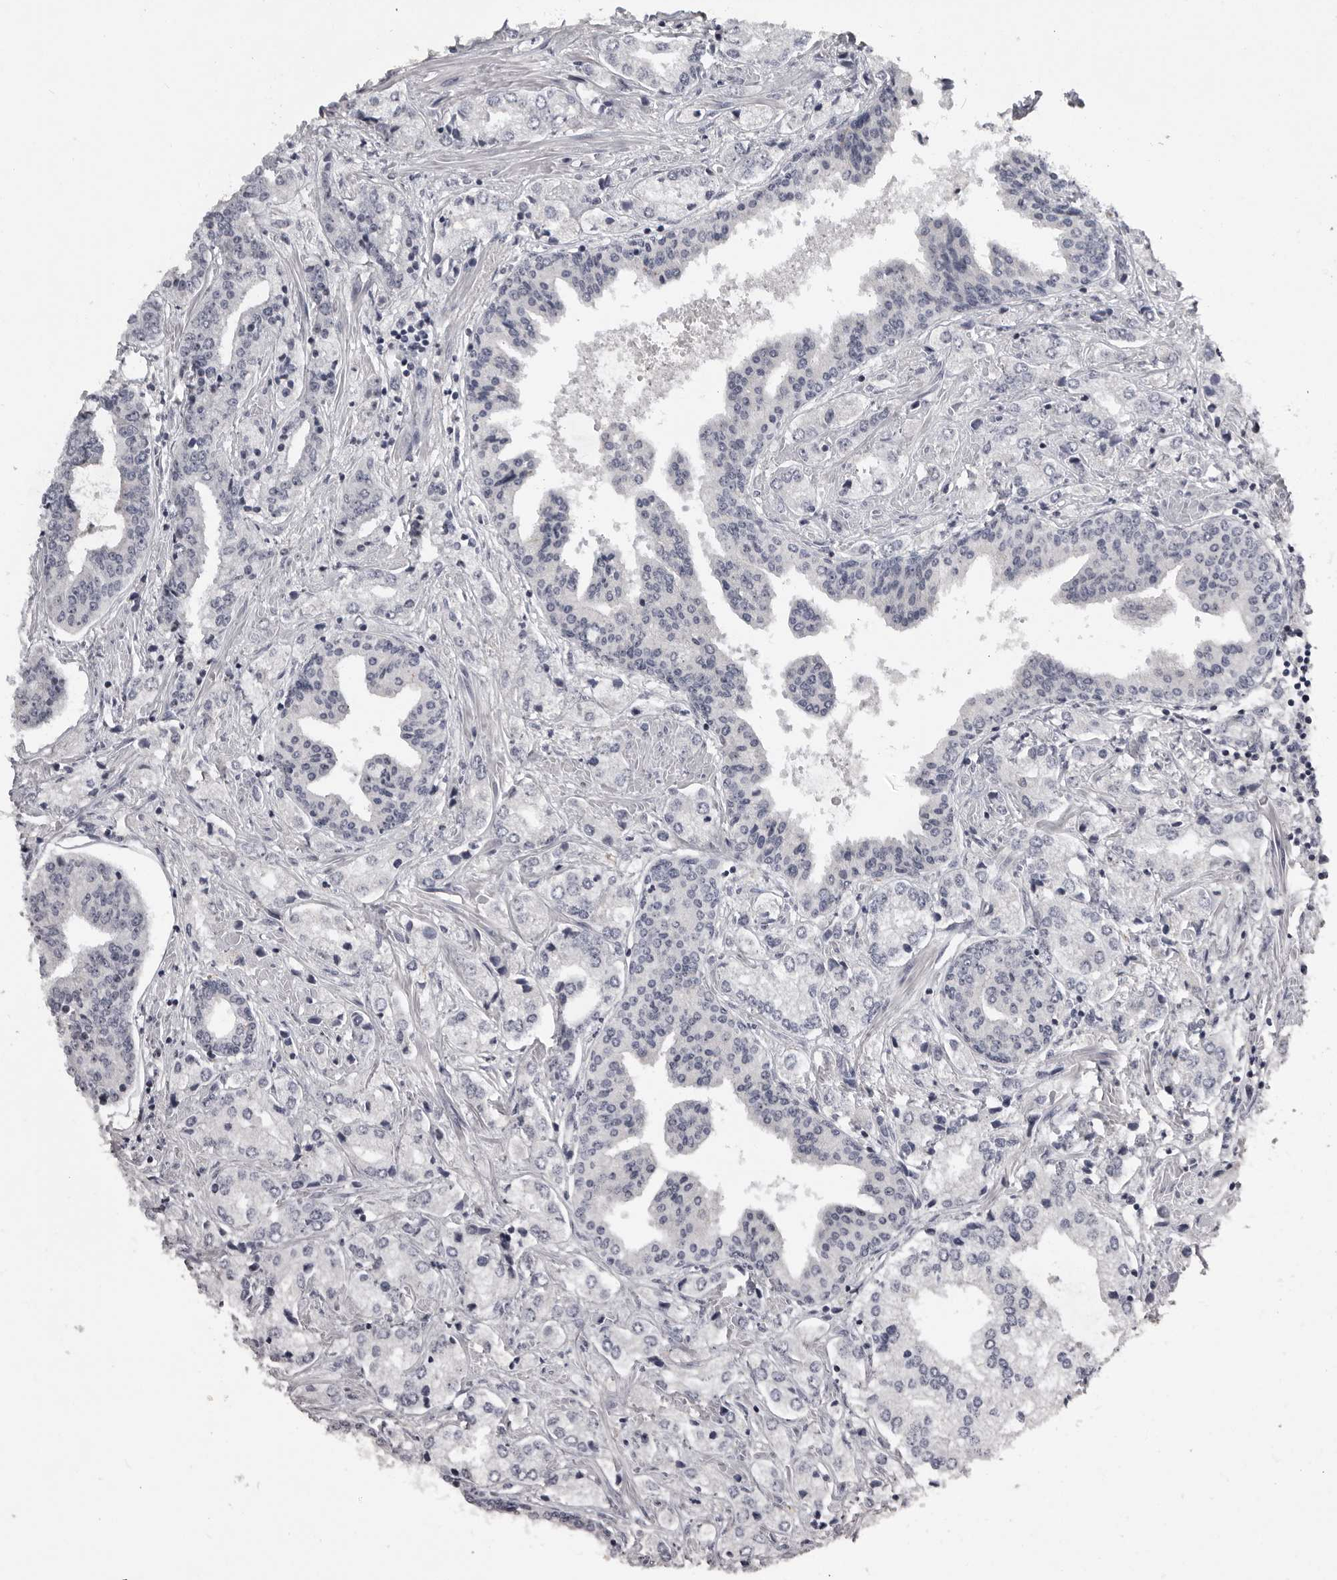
{"staining": {"intensity": "negative", "quantity": "none", "location": "none"}, "tissue": "prostate cancer", "cell_type": "Tumor cells", "image_type": "cancer", "snomed": [{"axis": "morphology", "description": "Adenocarcinoma, High grade"}, {"axis": "topography", "description": "Prostate"}], "caption": "There is no significant positivity in tumor cells of prostate cancer (high-grade adenocarcinoma). Brightfield microscopy of immunohistochemistry stained with DAB (brown) and hematoxylin (blue), captured at high magnification.", "gene": "MRTO4", "patient": {"sex": "male", "age": 66}}